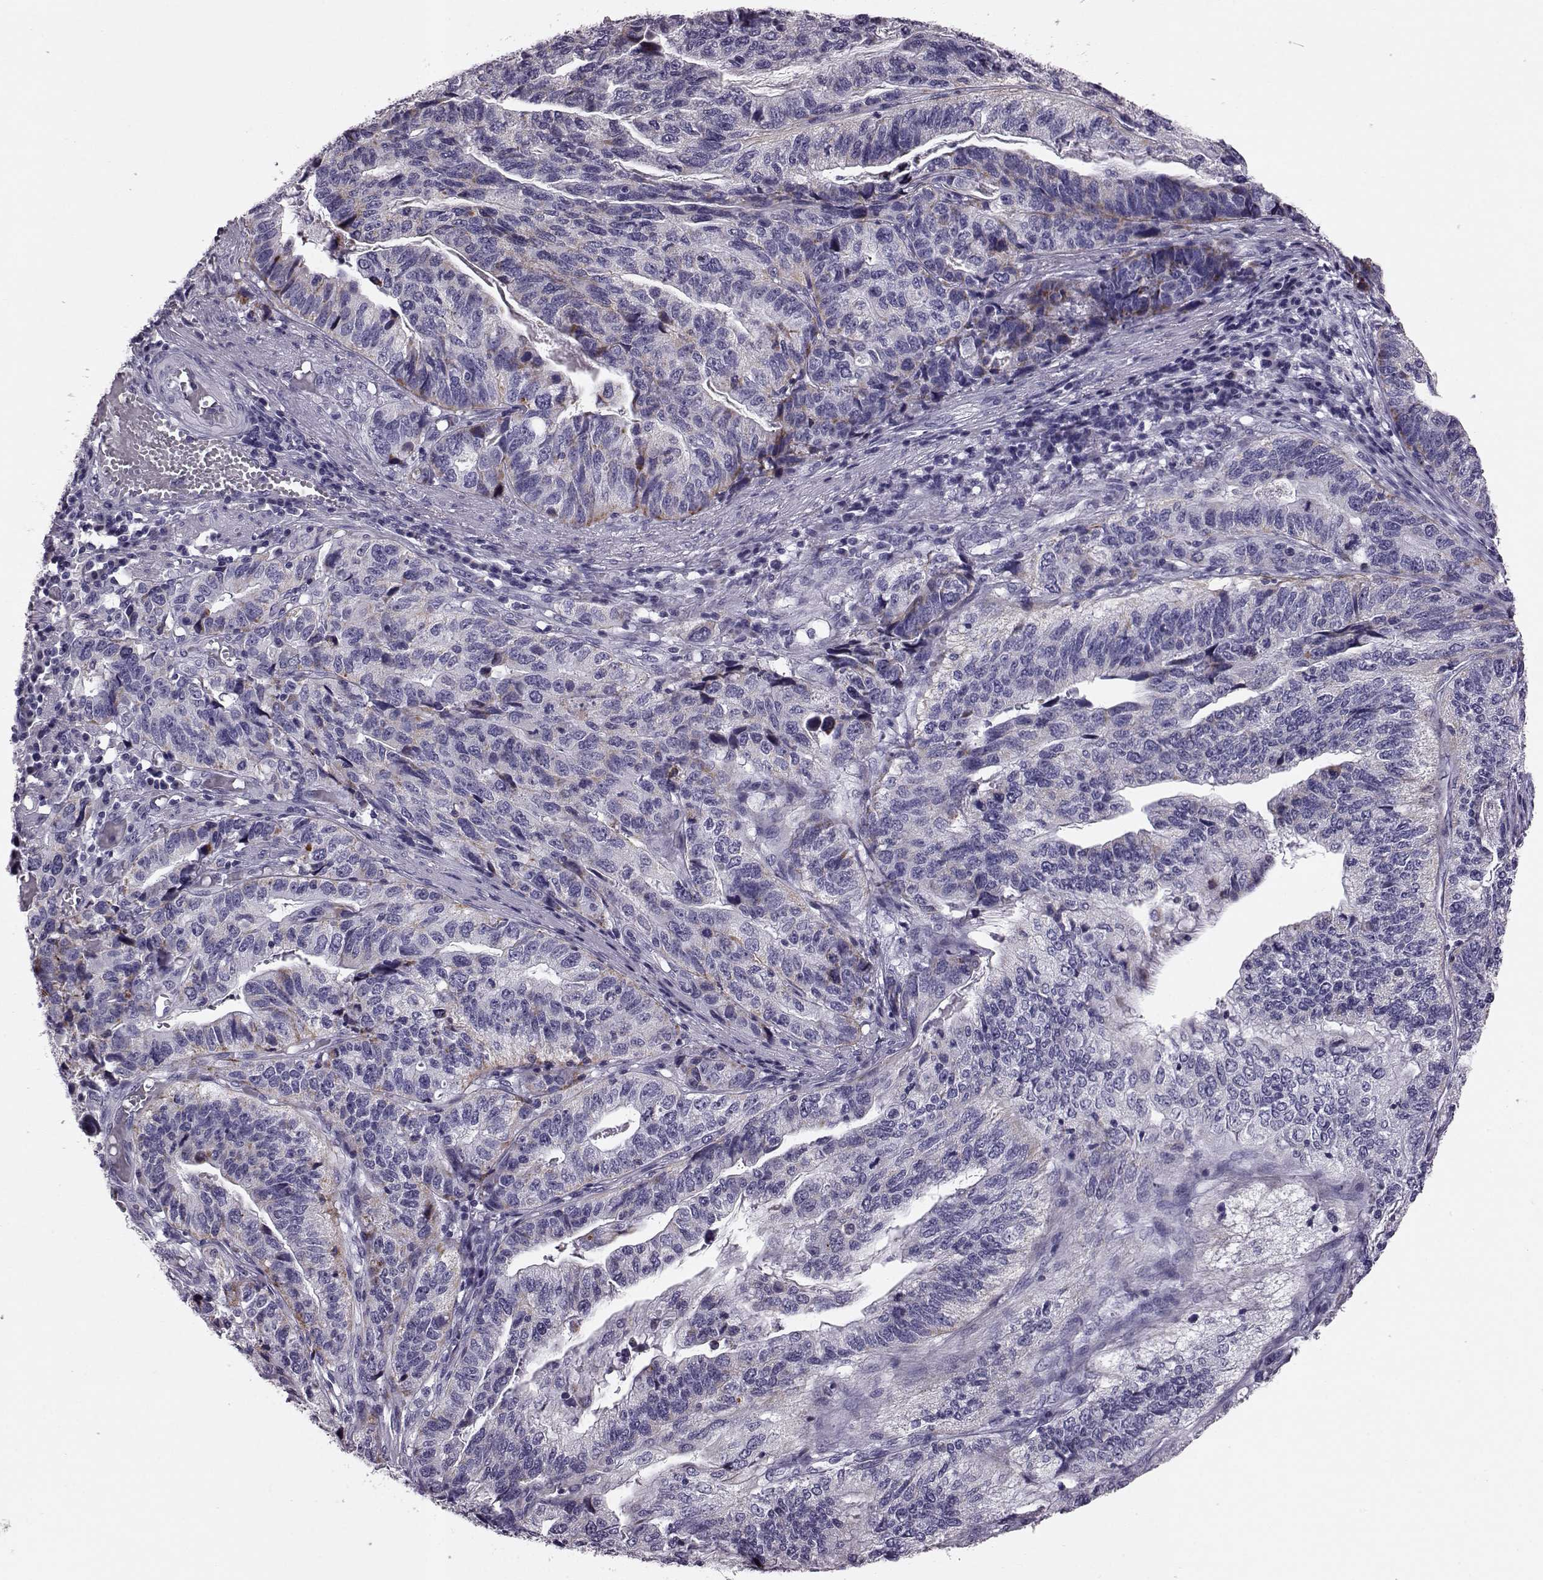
{"staining": {"intensity": "moderate", "quantity": "<25%", "location": "cytoplasmic/membranous"}, "tissue": "stomach cancer", "cell_type": "Tumor cells", "image_type": "cancer", "snomed": [{"axis": "morphology", "description": "Adenocarcinoma, NOS"}, {"axis": "topography", "description": "Stomach, upper"}], "caption": "High-power microscopy captured an immunohistochemistry histopathology image of stomach cancer (adenocarcinoma), revealing moderate cytoplasmic/membranous expression in approximately <25% of tumor cells.", "gene": "RIMS2", "patient": {"sex": "female", "age": 67}}